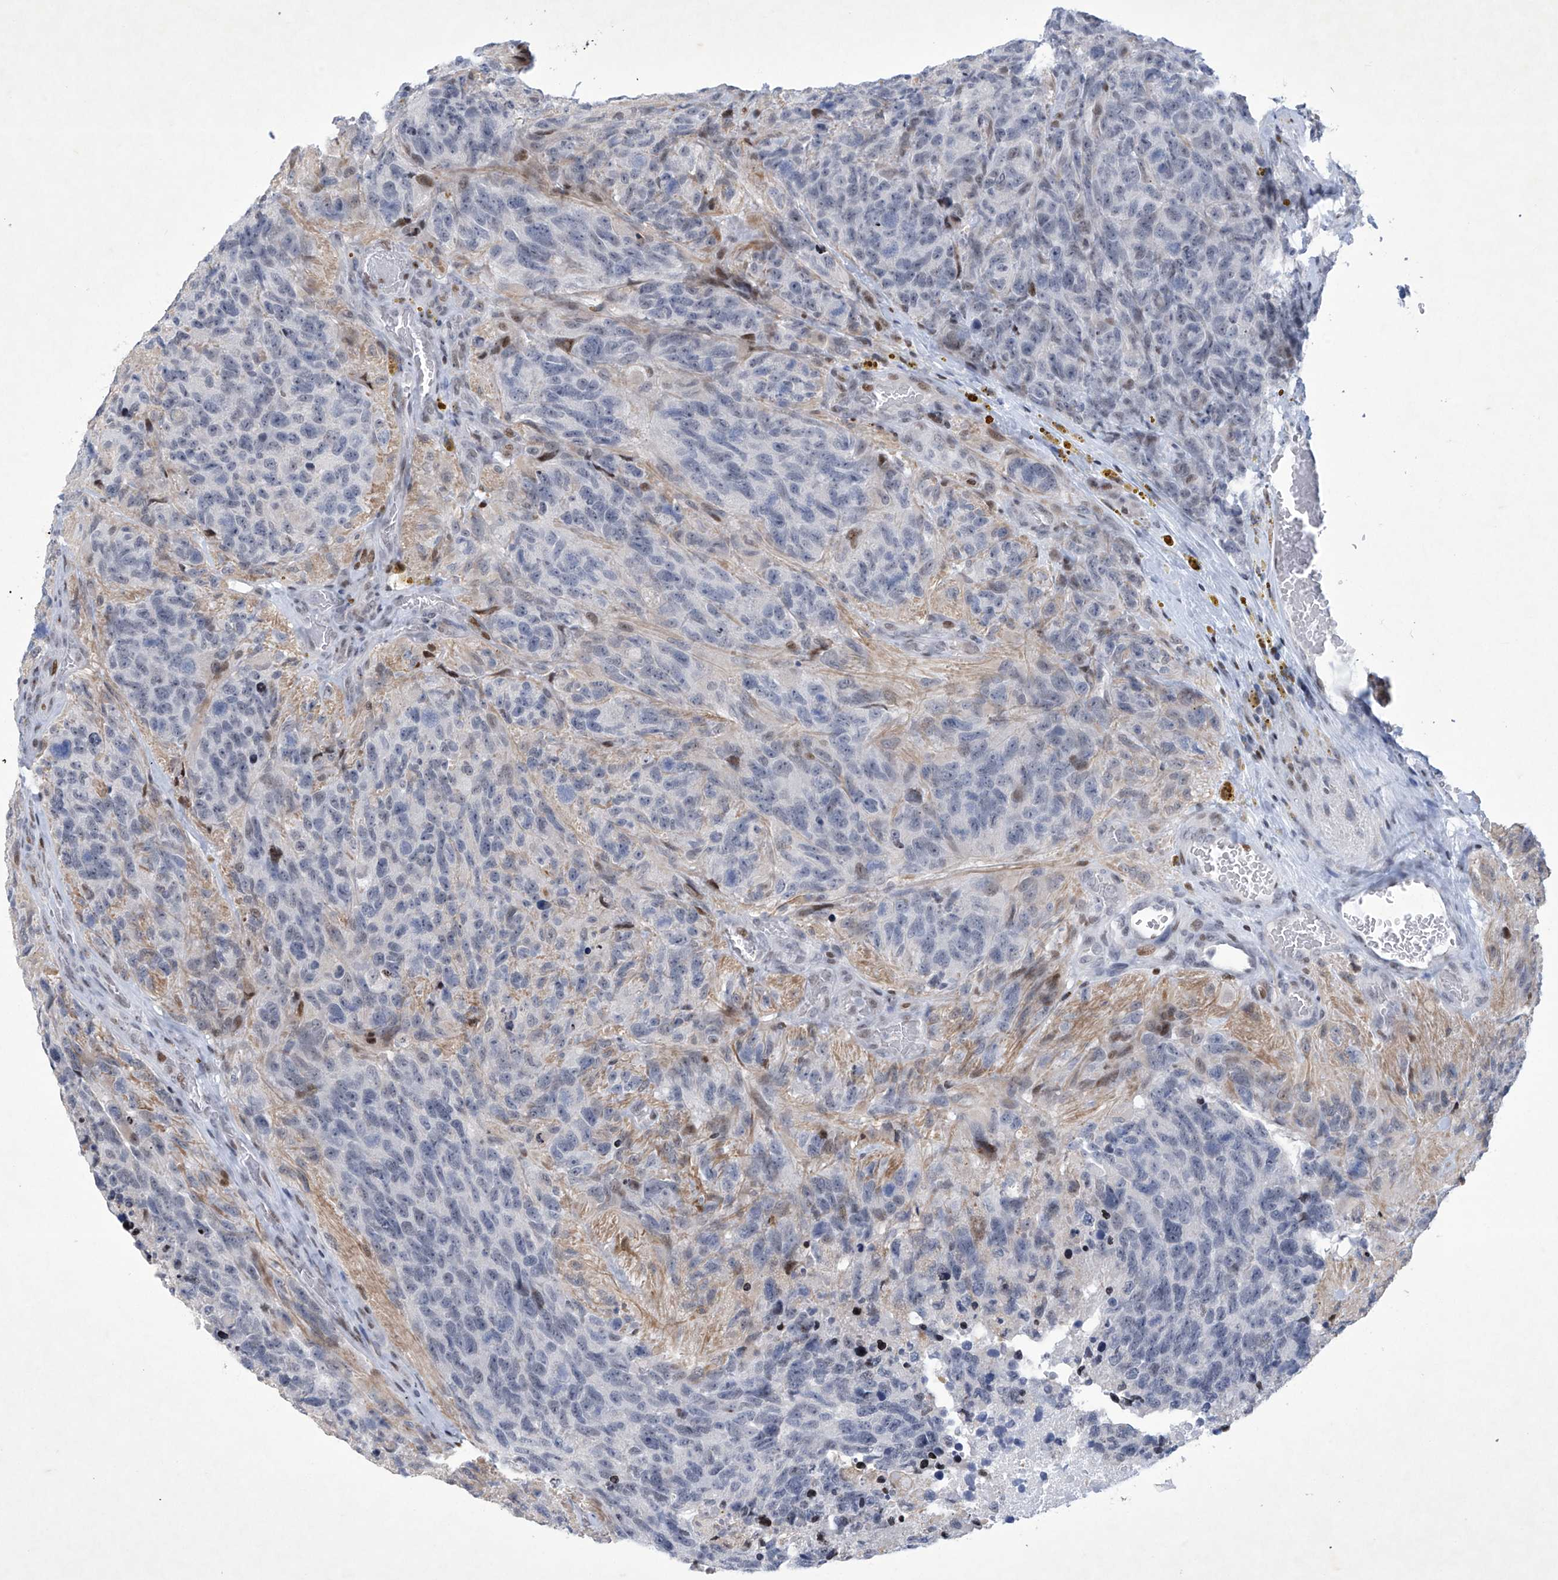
{"staining": {"intensity": "negative", "quantity": "none", "location": "none"}, "tissue": "glioma", "cell_type": "Tumor cells", "image_type": "cancer", "snomed": [{"axis": "morphology", "description": "Glioma, malignant, High grade"}, {"axis": "topography", "description": "Brain"}], "caption": "Immunohistochemical staining of human malignant glioma (high-grade) reveals no significant positivity in tumor cells.", "gene": "RFX7", "patient": {"sex": "male", "age": 69}}